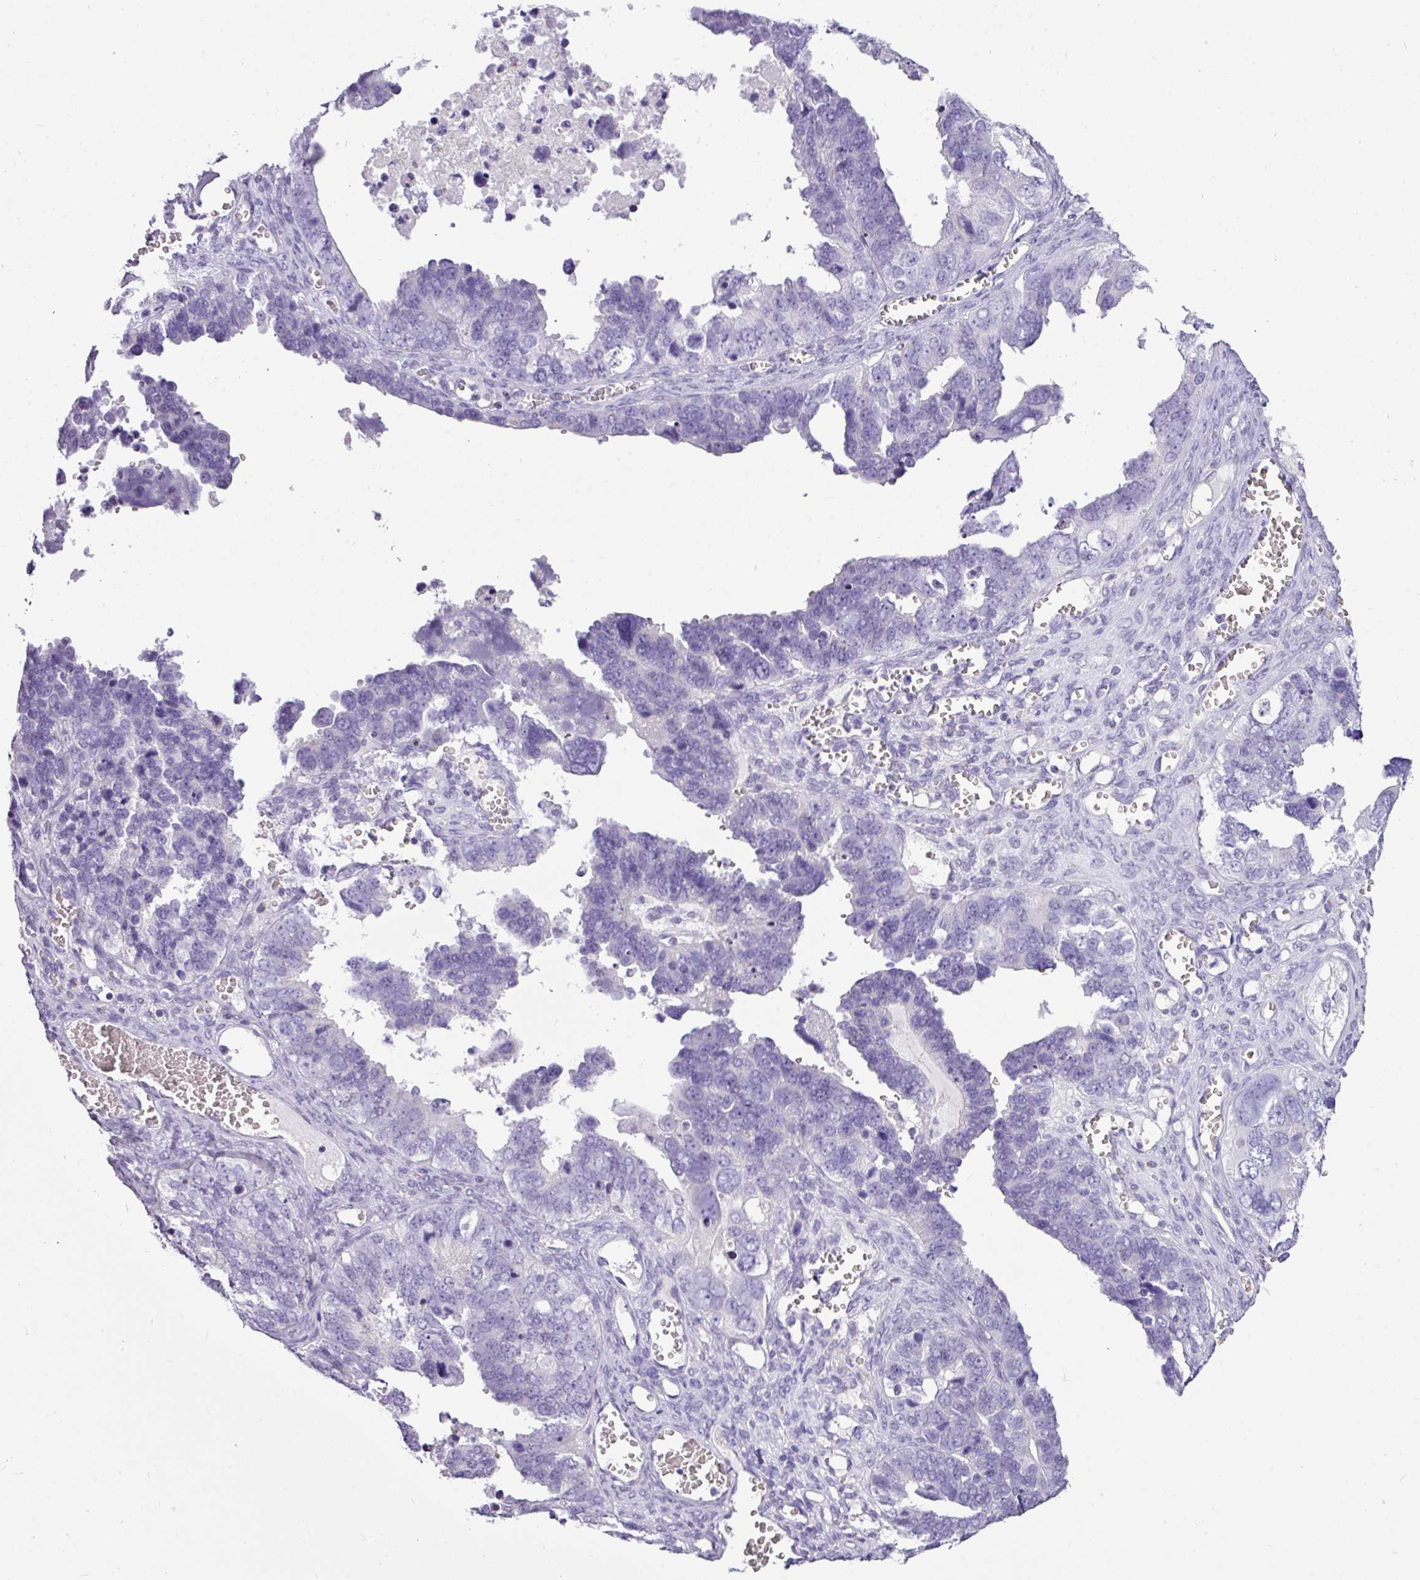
{"staining": {"intensity": "negative", "quantity": "none", "location": "none"}, "tissue": "ovarian cancer", "cell_type": "Tumor cells", "image_type": "cancer", "snomed": [{"axis": "morphology", "description": "Cystadenocarcinoma, serous, NOS"}, {"axis": "topography", "description": "Ovary"}], "caption": "IHC of human ovarian cancer demonstrates no expression in tumor cells.", "gene": "FAM43A", "patient": {"sex": "female", "age": 76}}